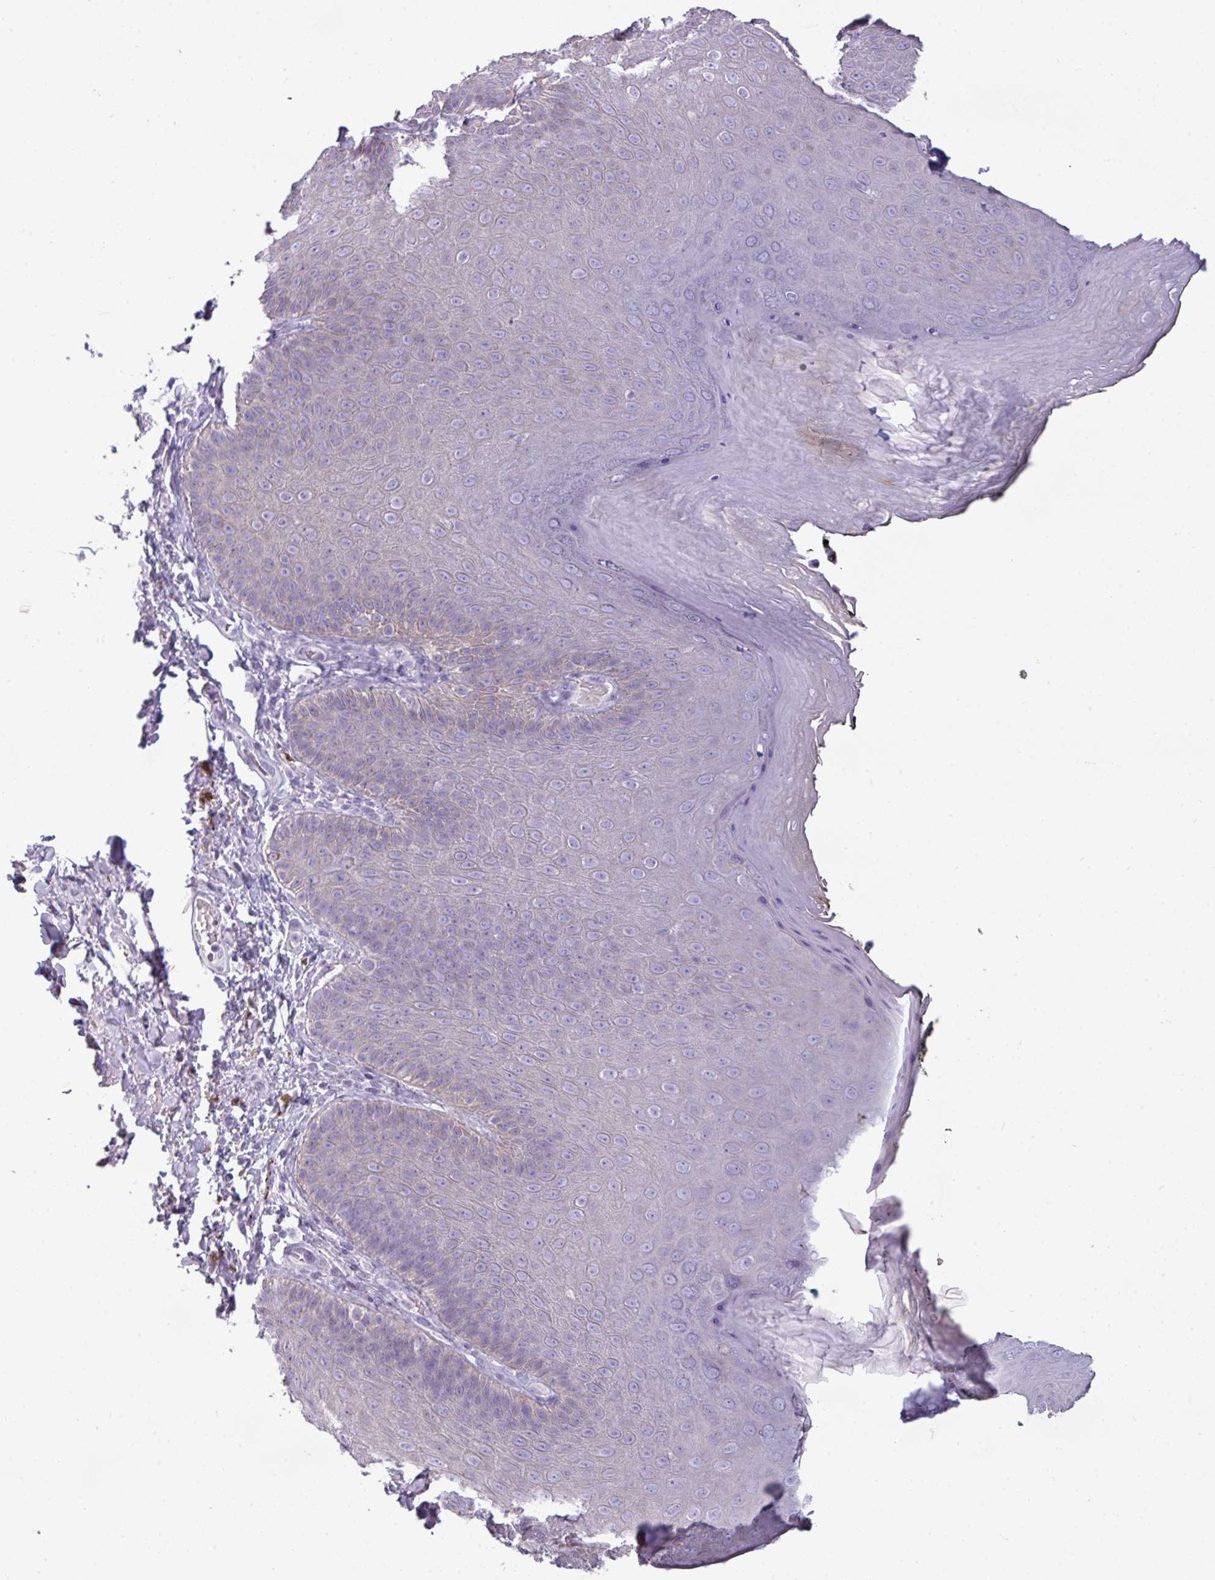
{"staining": {"intensity": "negative", "quantity": "none", "location": "none"}, "tissue": "skin", "cell_type": "Epidermal cells", "image_type": "normal", "snomed": [{"axis": "morphology", "description": "Normal tissue, NOS"}, {"axis": "topography", "description": "Anal"}, {"axis": "topography", "description": "Peripheral nerve tissue"}], "caption": "Benign skin was stained to show a protein in brown. There is no significant expression in epidermal cells.", "gene": "DNAAF9", "patient": {"sex": "male", "age": 53}}